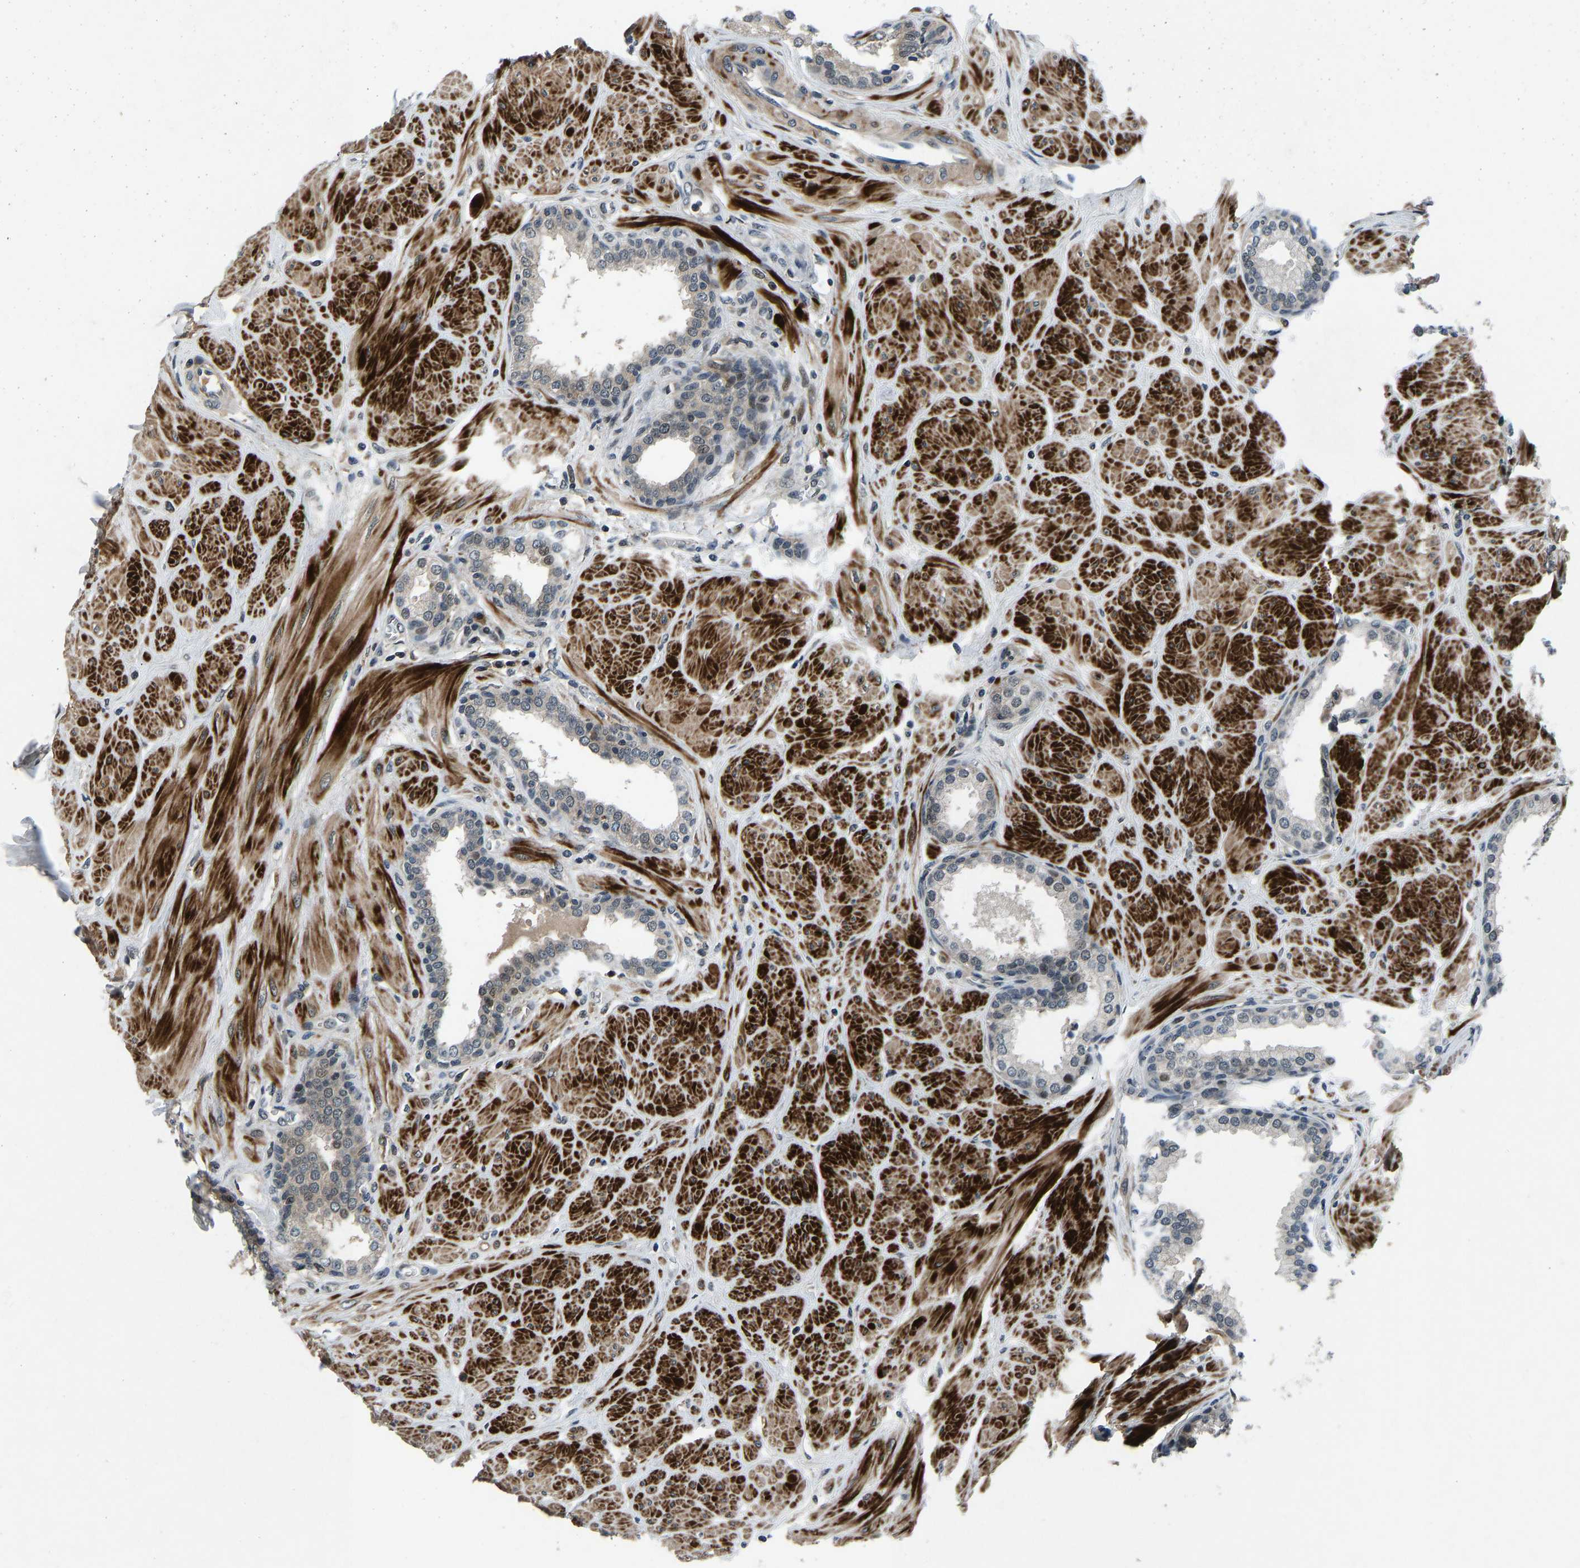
{"staining": {"intensity": "moderate", "quantity": "<25%", "location": "cytoplasmic/membranous,nuclear"}, "tissue": "prostate", "cell_type": "Glandular cells", "image_type": "normal", "snomed": [{"axis": "morphology", "description": "Normal tissue, NOS"}, {"axis": "topography", "description": "Prostate"}], "caption": "High-power microscopy captured an IHC image of unremarkable prostate, revealing moderate cytoplasmic/membranous,nuclear positivity in approximately <25% of glandular cells.", "gene": "RLIM", "patient": {"sex": "male", "age": 51}}